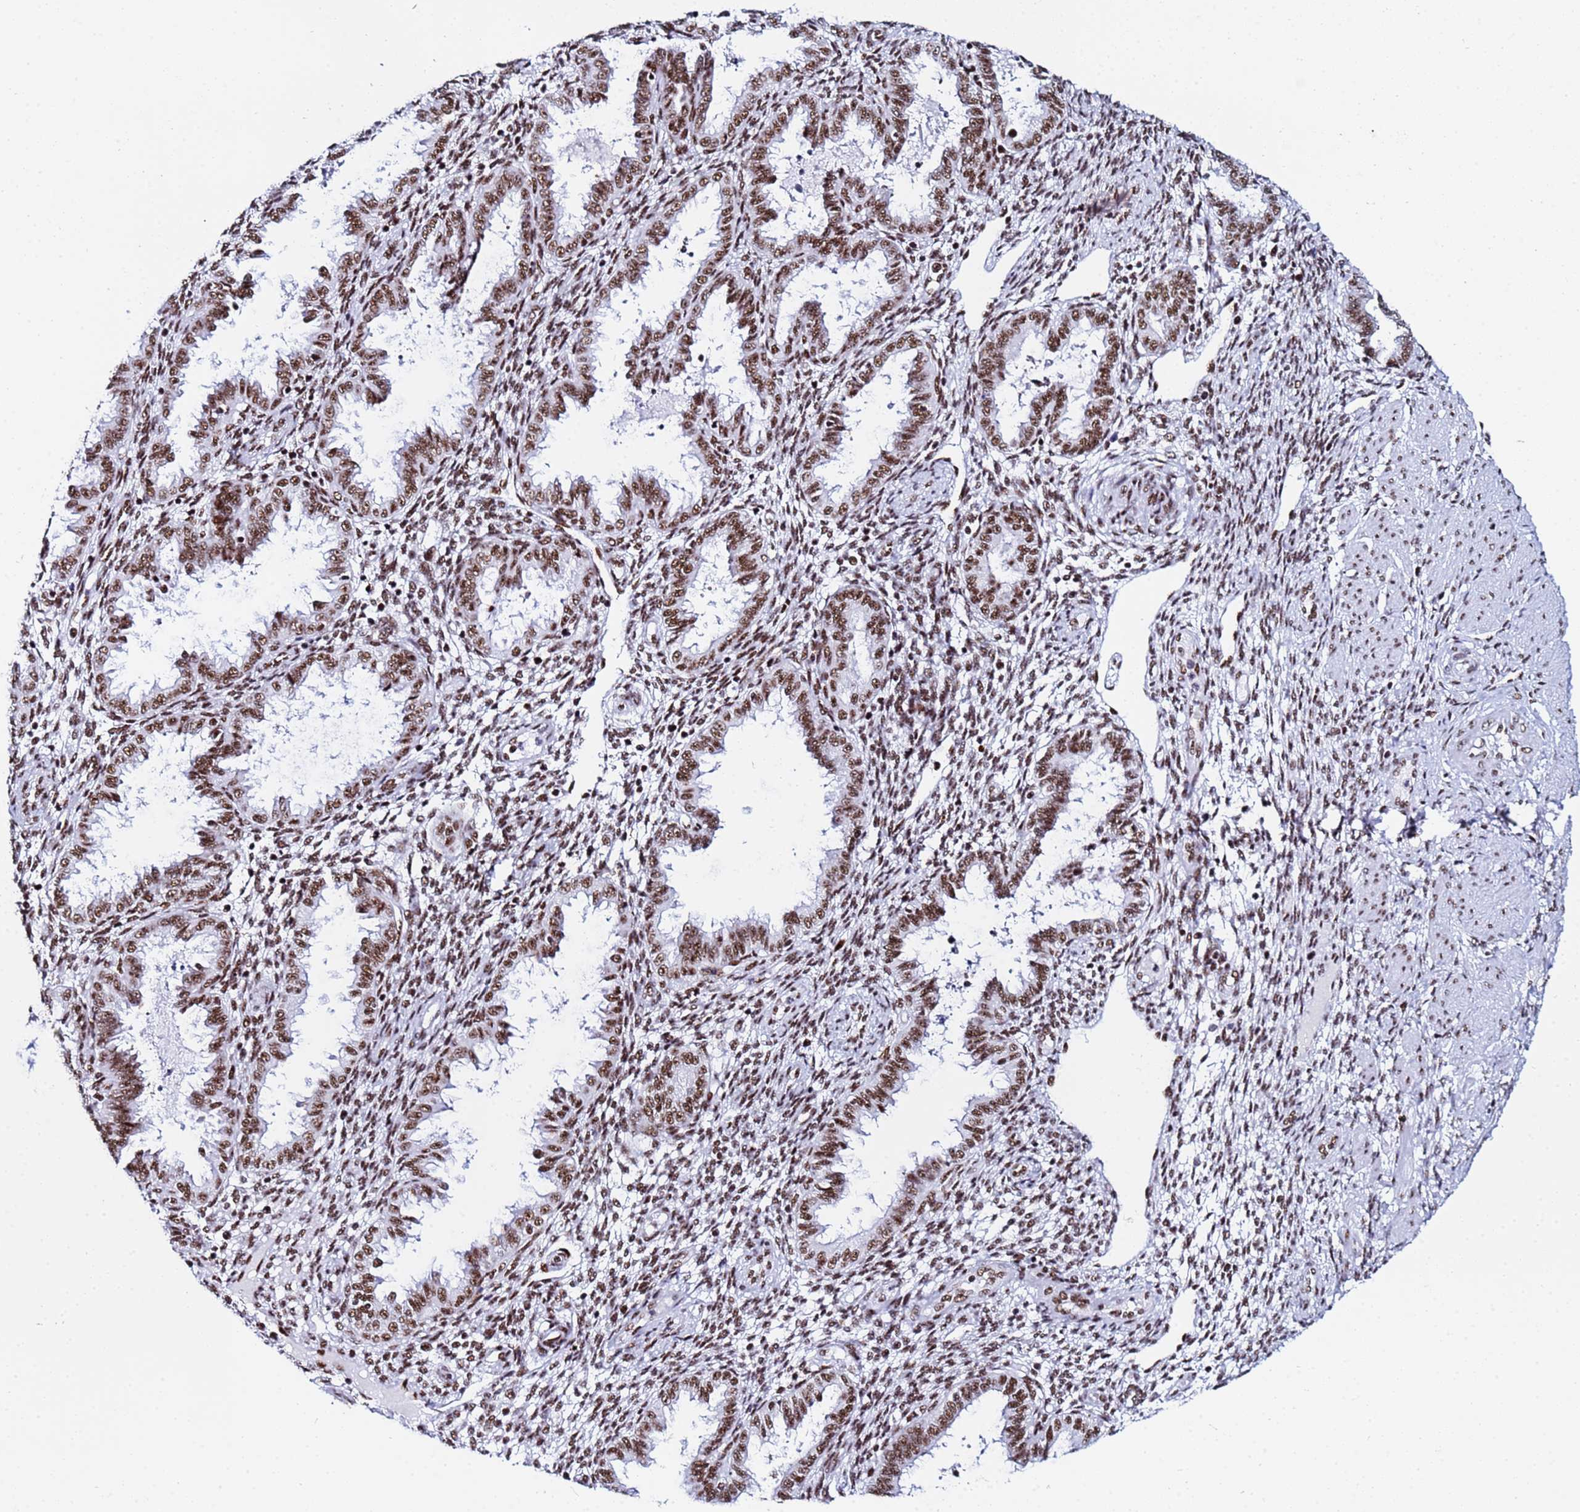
{"staining": {"intensity": "moderate", "quantity": ">75%", "location": "nuclear"}, "tissue": "endometrium", "cell_type": "Cells in endometrial stroma", "image_type": "normal", "snomed": [{"axis": "morphology", "description": "Normal tissue, NOS"}, {"axis": "topography", "description": "Endometrium"}], "caption": "Protein staining of benign endometrium exhibits moderate nuclear expression in approximately >75% of cells in endometrial stroma.", "gene": "SNRPA1", "patient": {"sex": "female", "age": 33}}